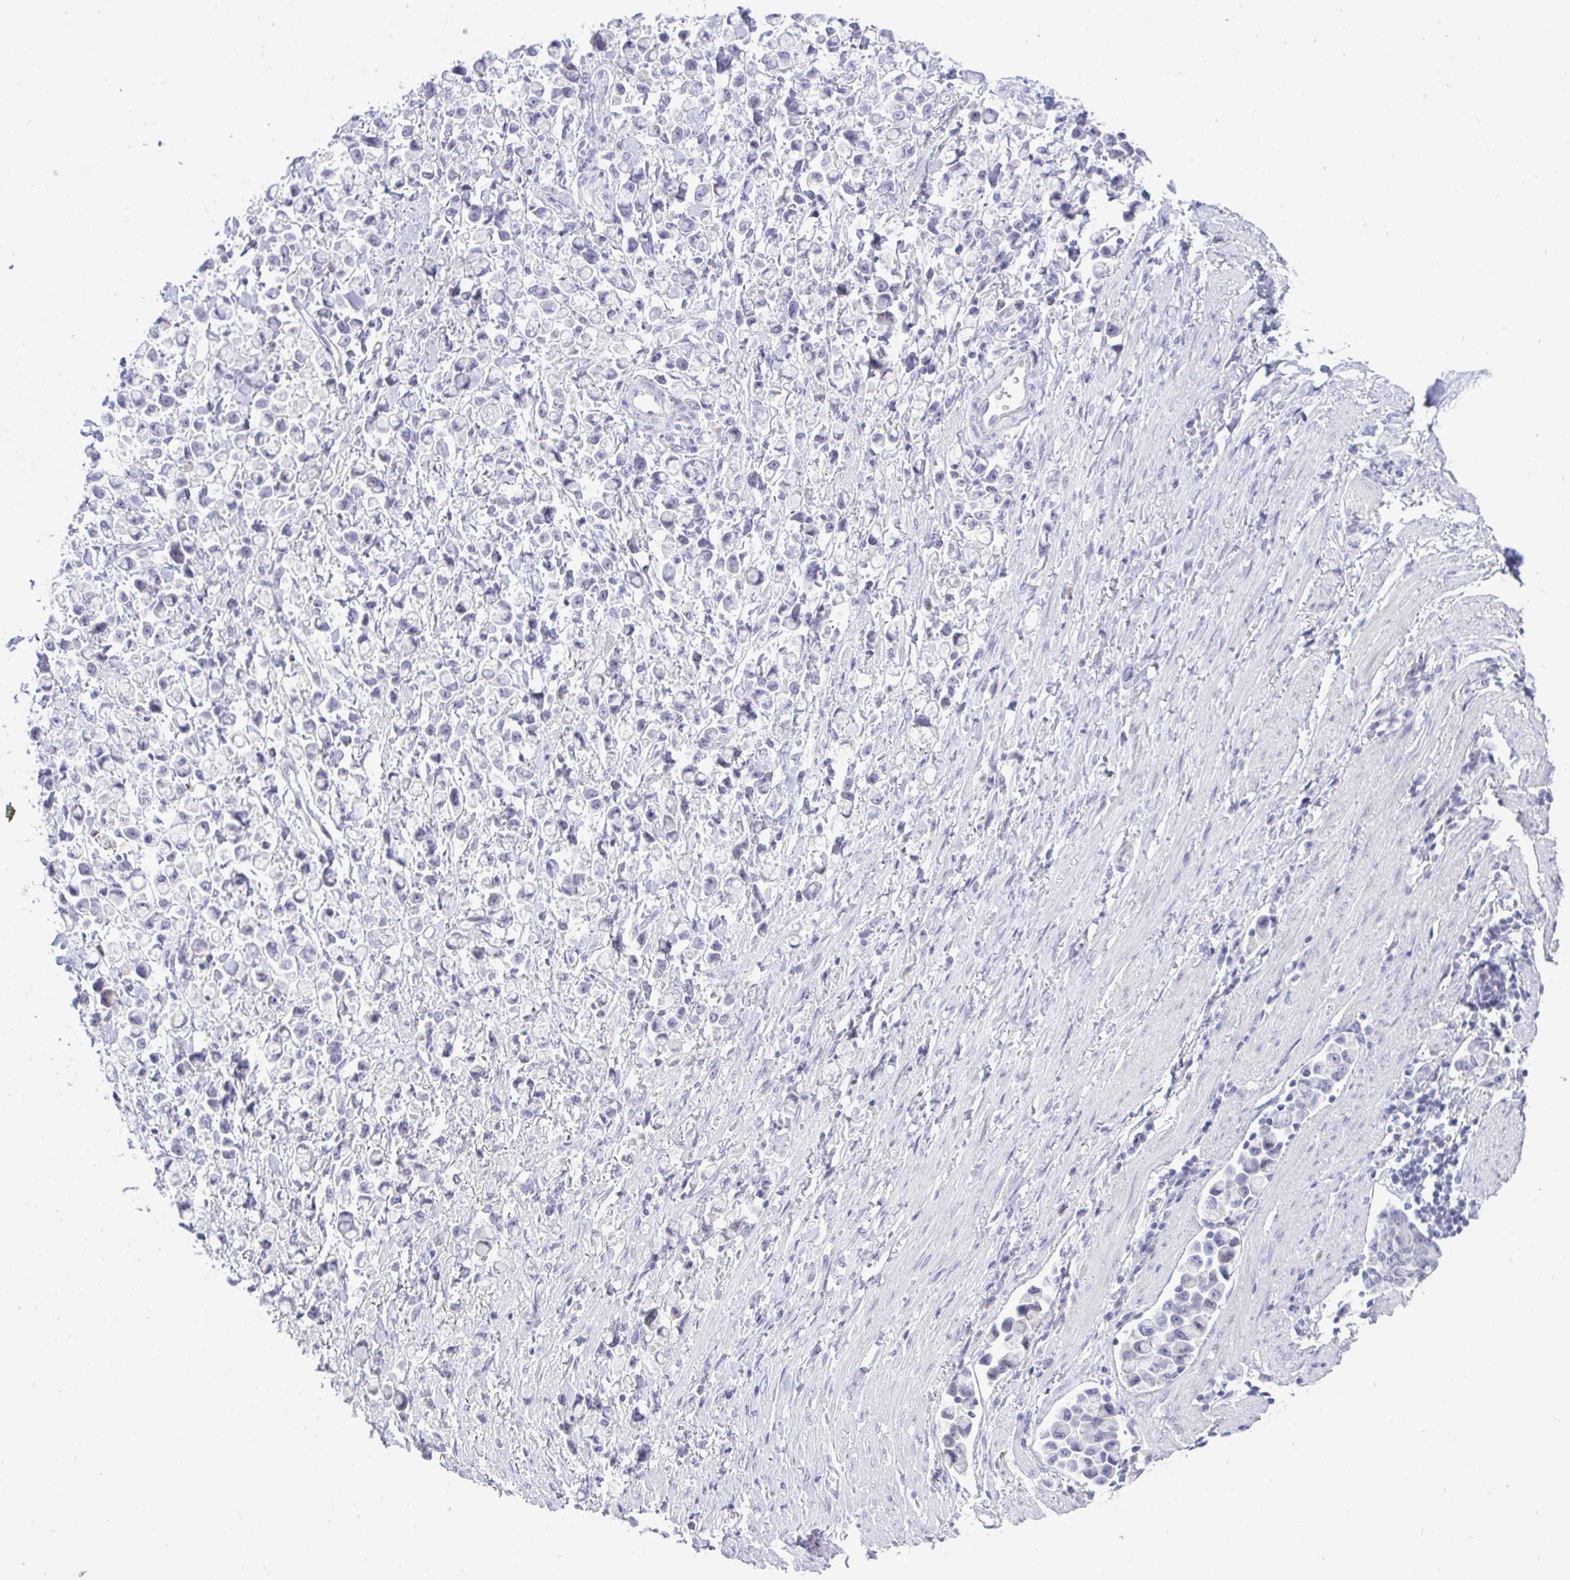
{"staining": {"intensity": "negative", "quantity": "none", "location": "none"}, "tissue": "stomach cancer", "cell_type": "Tumor cells", "image_type": "cancer", "snomed": [{"axis": "morphology", "description": "Adenocarcinoma, NOS"}, {"axis": "topography", "description": "Stomach"}], "caption": "Stomach cancer was stained to show a protein in brown. There is no significant staining in tumor cells.", "gene": "EPOP", "patient": {"sex": "female", "age": 81}}